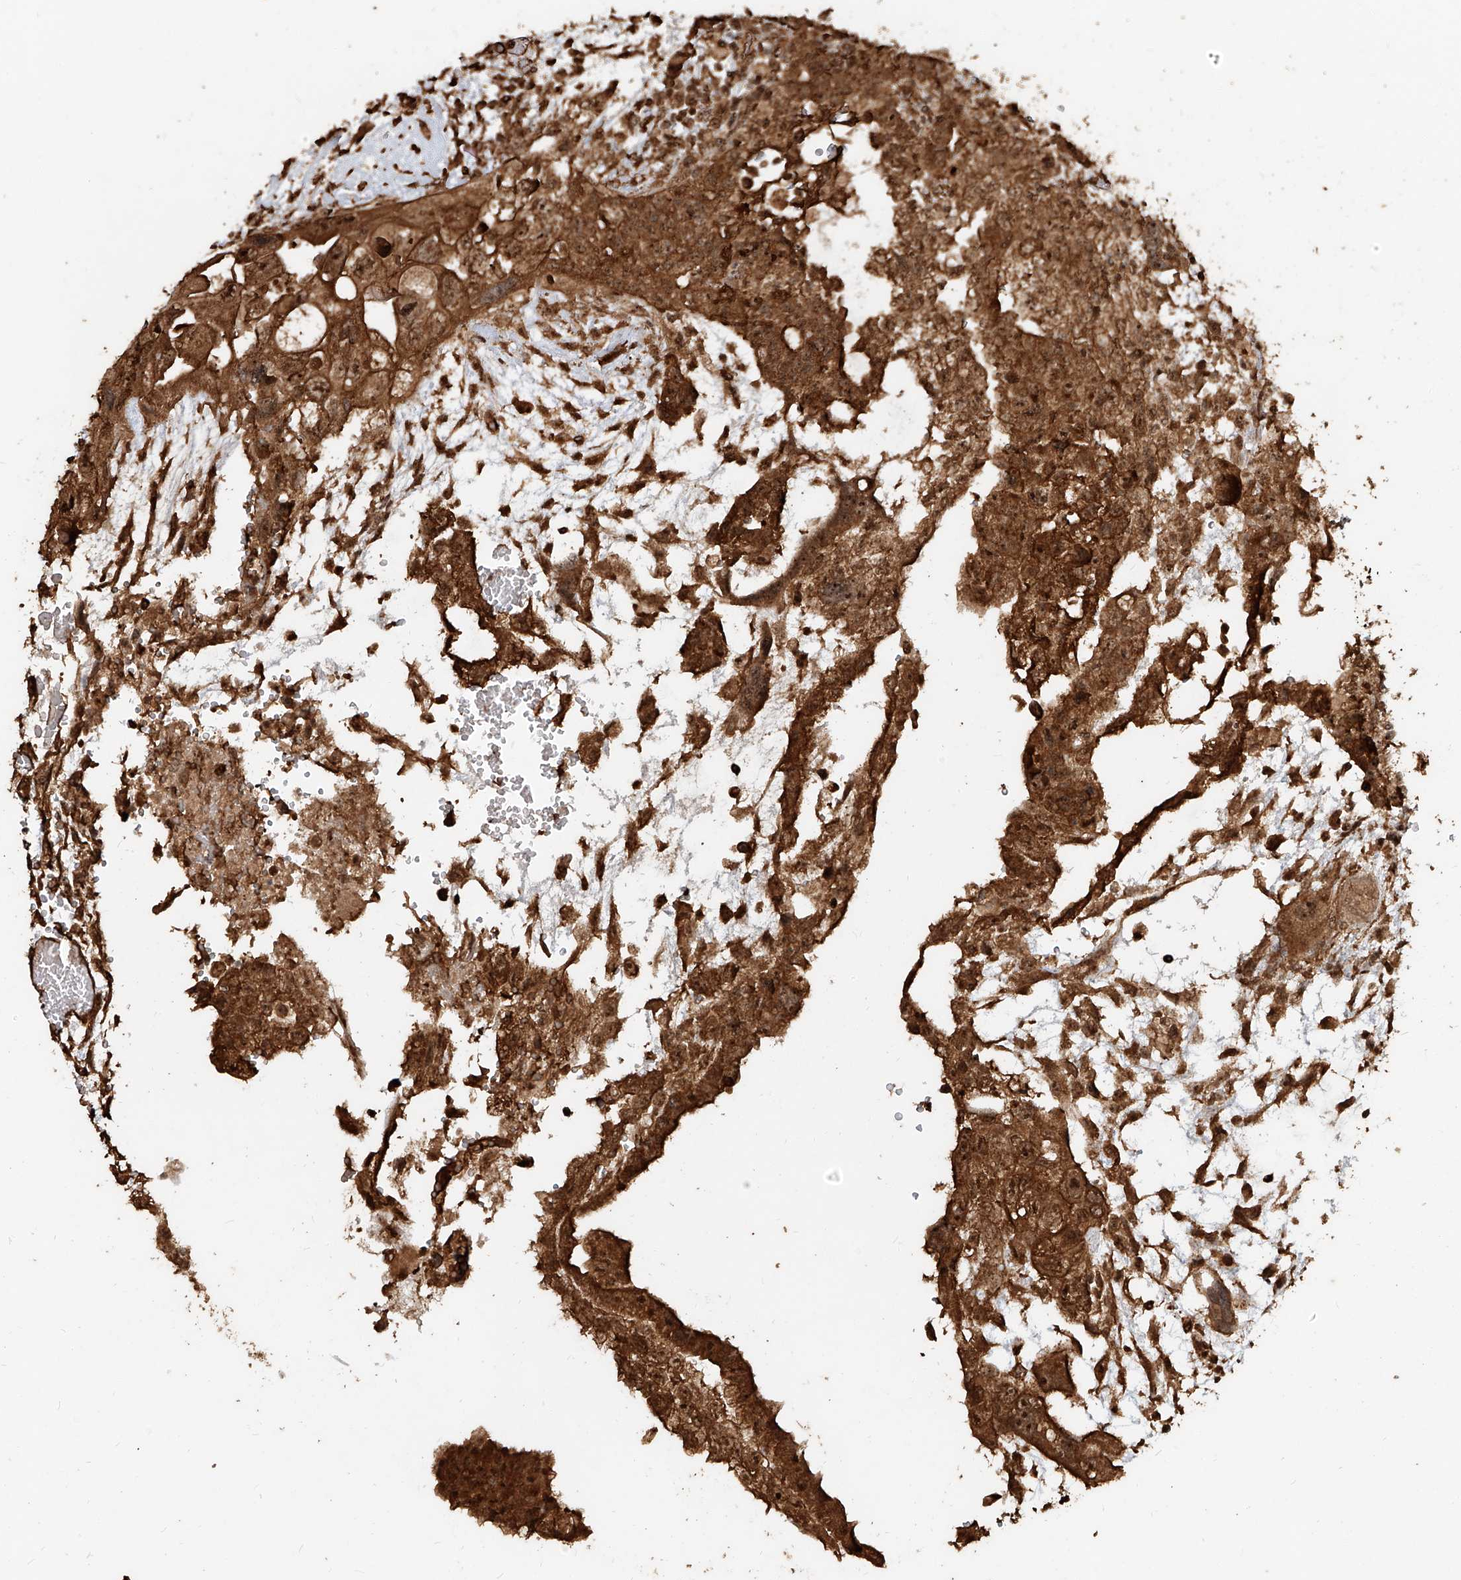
{"staining": {"intensity": "strong", "quantity": ">75%", "location": "cytoplasmic/membranous,nuclear"}, "tissue": "testis cancer", "cell_type": "Tumor cells", "image_type": "cancer", "snomed": [{"axis": "morphology", "description": "Carcinoma, Embryonal, NOS"}, {"axis": "topography", "description": "Testis"}], "caption": "DAB (3,3'-diaminobenzidine) immunohistochemical staining of testis cancer demonstrates strong cytoplasmic/membranous and nuclear protein positivity in about >75% of tumor cells.", "gene": "ZNF660", "patient": {"sex": "male", "age": 36}}